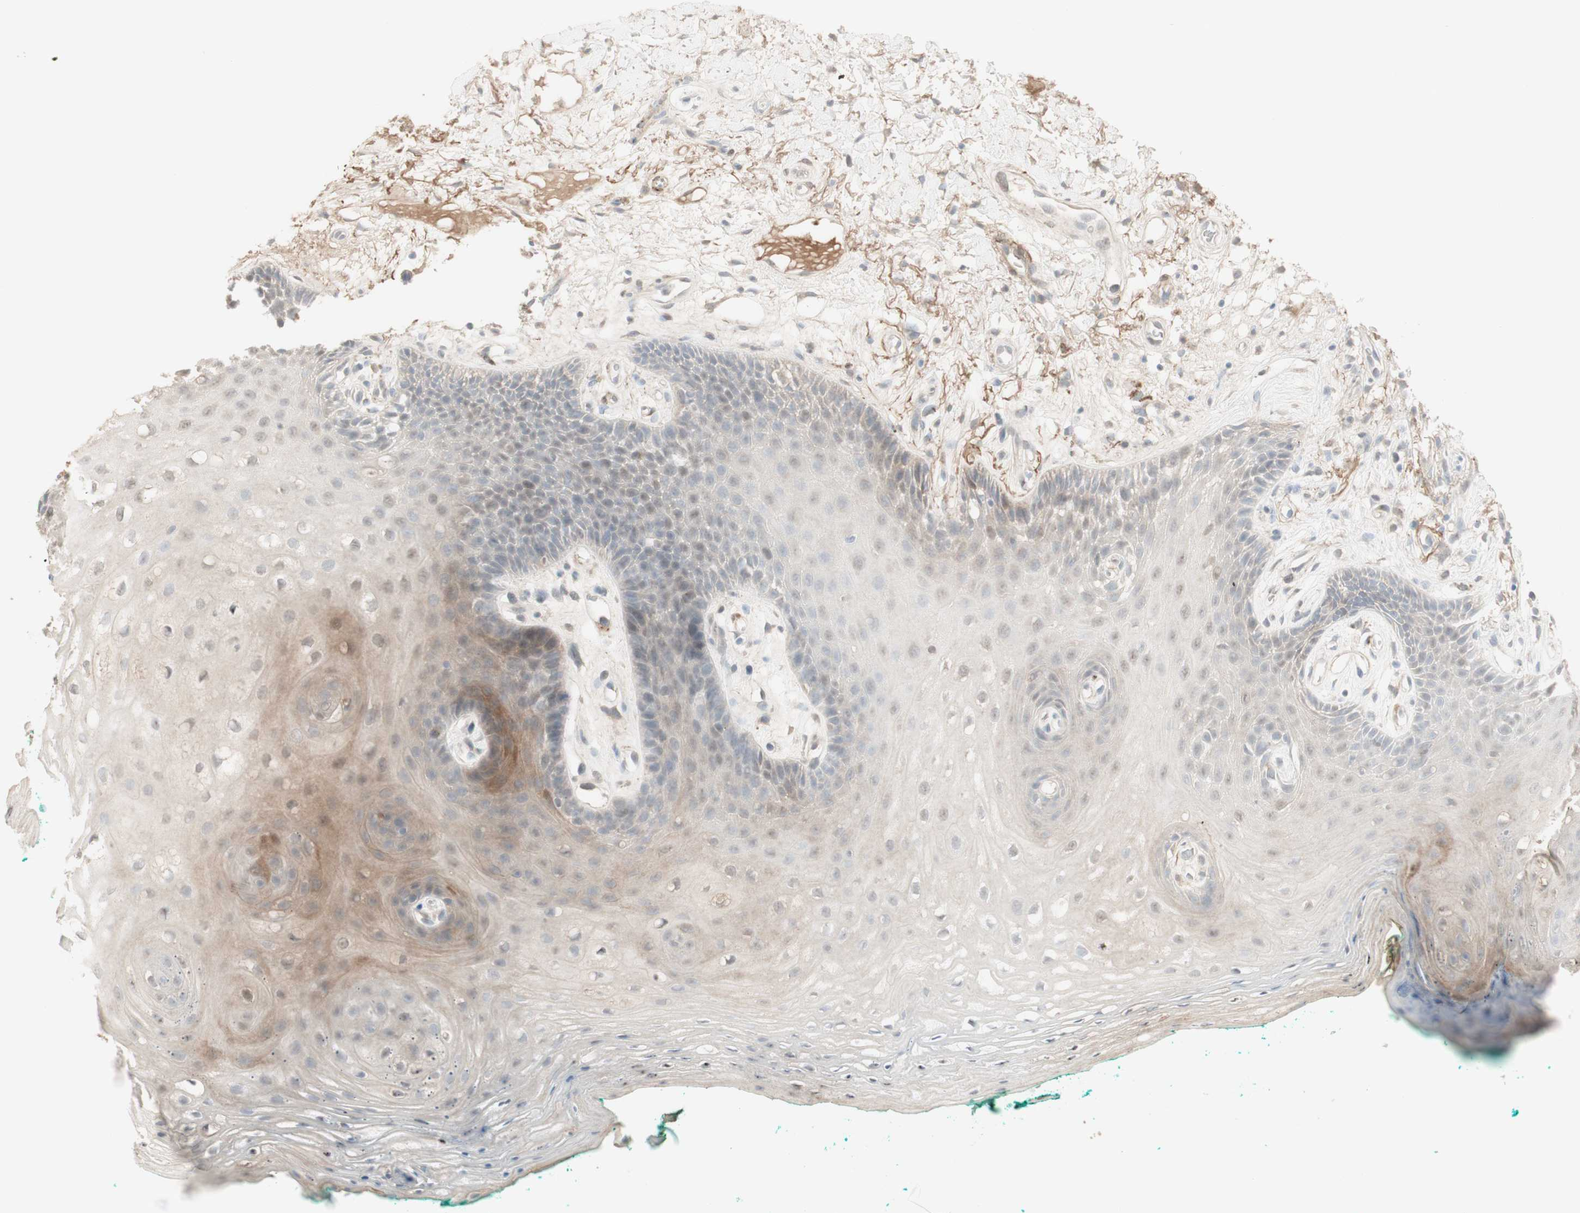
{"staining": {"intensity": "negative", "quantity": "none", "location": "none"}, "tissue": "oral mucosa", "cell_type": "Squamous epithelial cells", "image_type": "normal", "snomed": [{"axis": "morphology", "description": "Normal tissue, NOS"}, {"axis": "topography", "description": "Skeletal muscle"}, {"axis": "topography", "description": "Oral tissue"}, {"axis": "topography", "description": "Peripheral nerve tissue"}], "caption": "The immunohistochemistry (IHC) photomicrograph has no significant positivity in squamous epithelial cells of oral mucosa.", "gene": "MUC3A", "patient": {"sex": "female", "age": 84}}